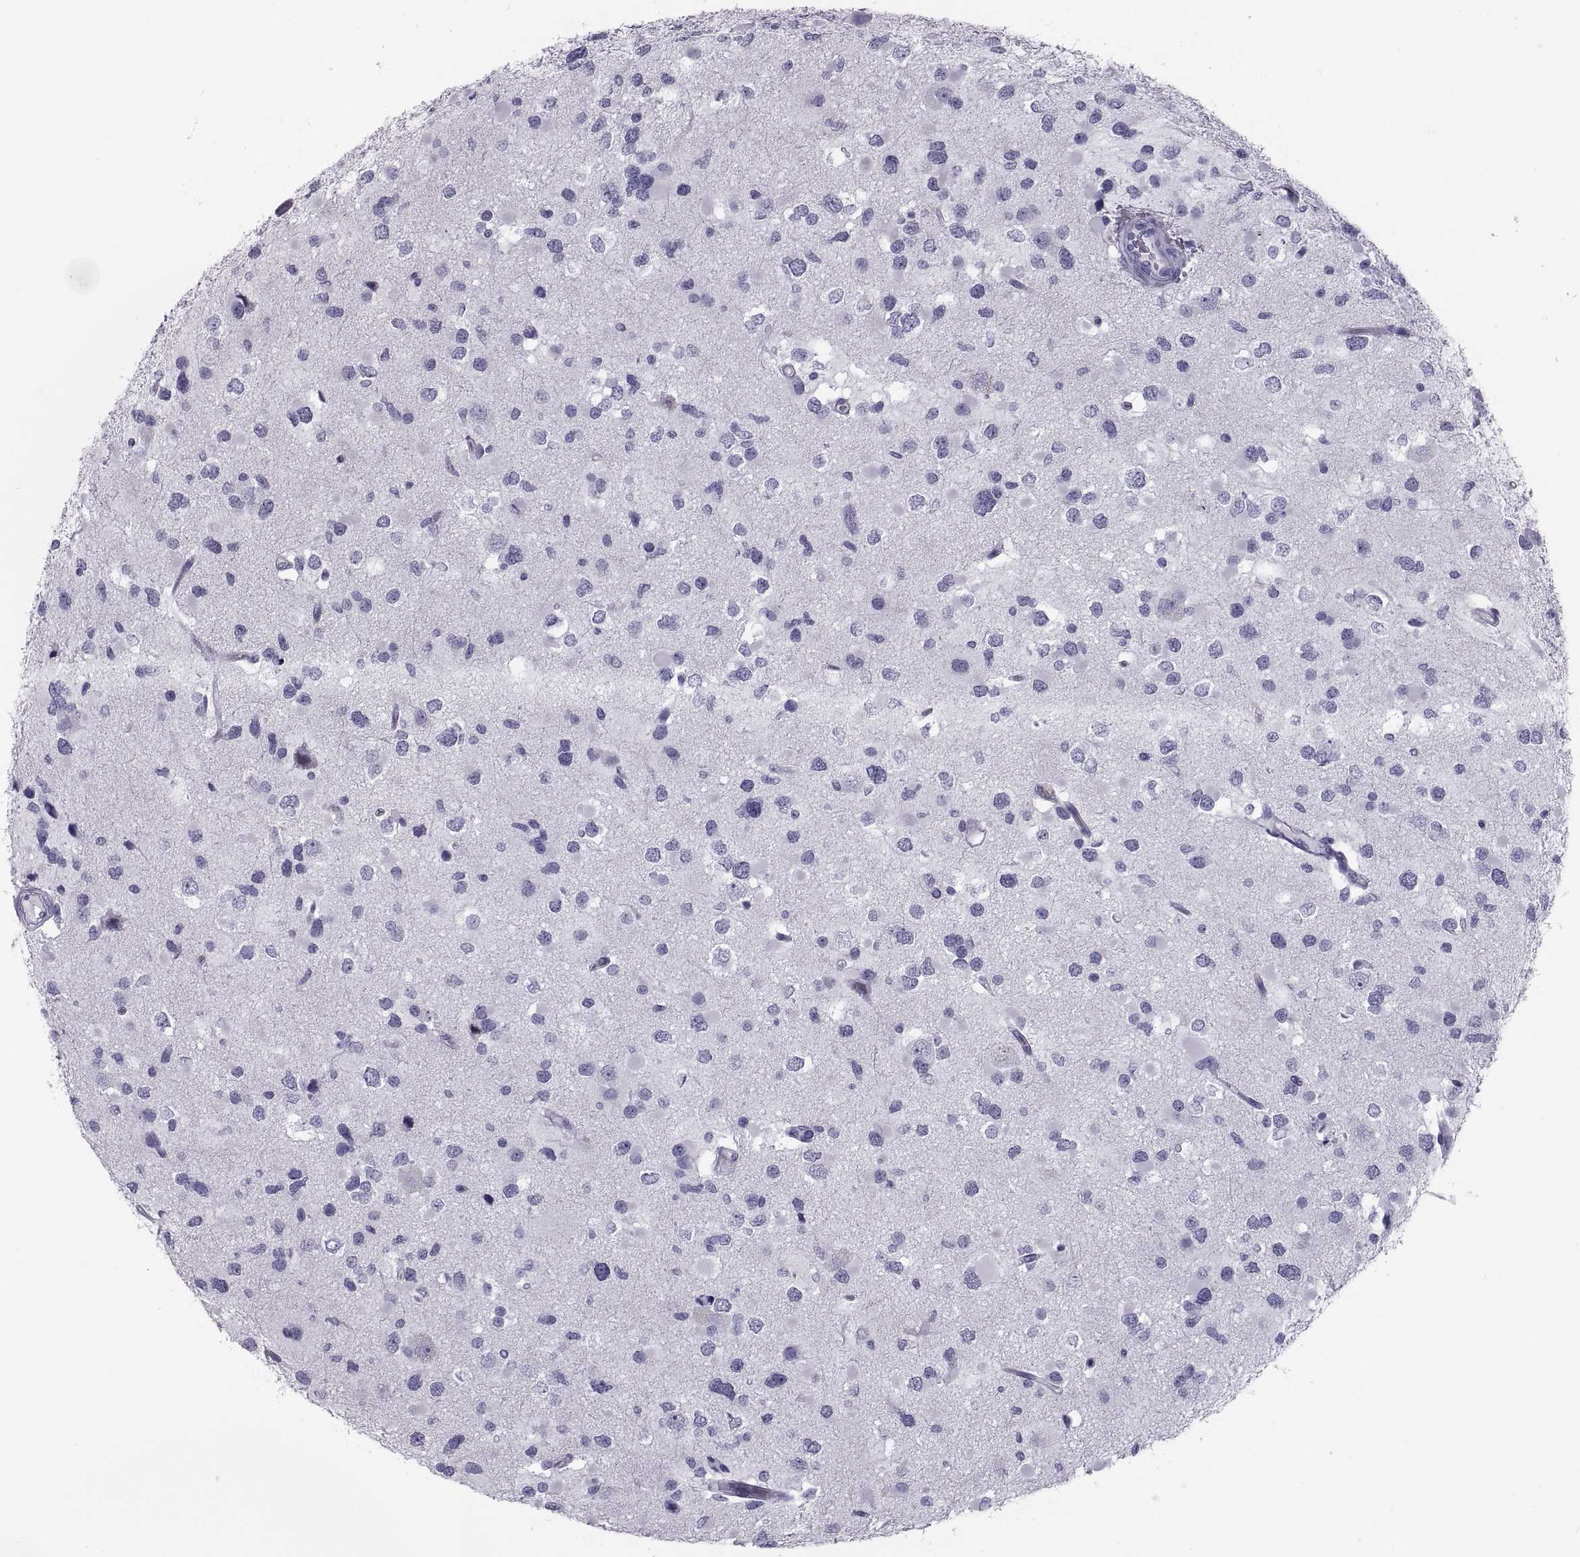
{"staining": {"intensity": "negative", "quantity": "none", "location": "none"}, "tissue": "glioma", "cell_type": "Tumor cells", "image_type": "cancer", "snomed": [{"axis": "morphology", "description": "Glioma, malignant, Low grade"}, {"axis": "topography", "description": "Brain"}], "caption": "IHC photomicrograph of neoplastic tissue: human glioma stained with DAB shows no significant protein expression in tumor cells.", "gene": "CRISP1", "patient": {"sex": "female", "age": 32}}